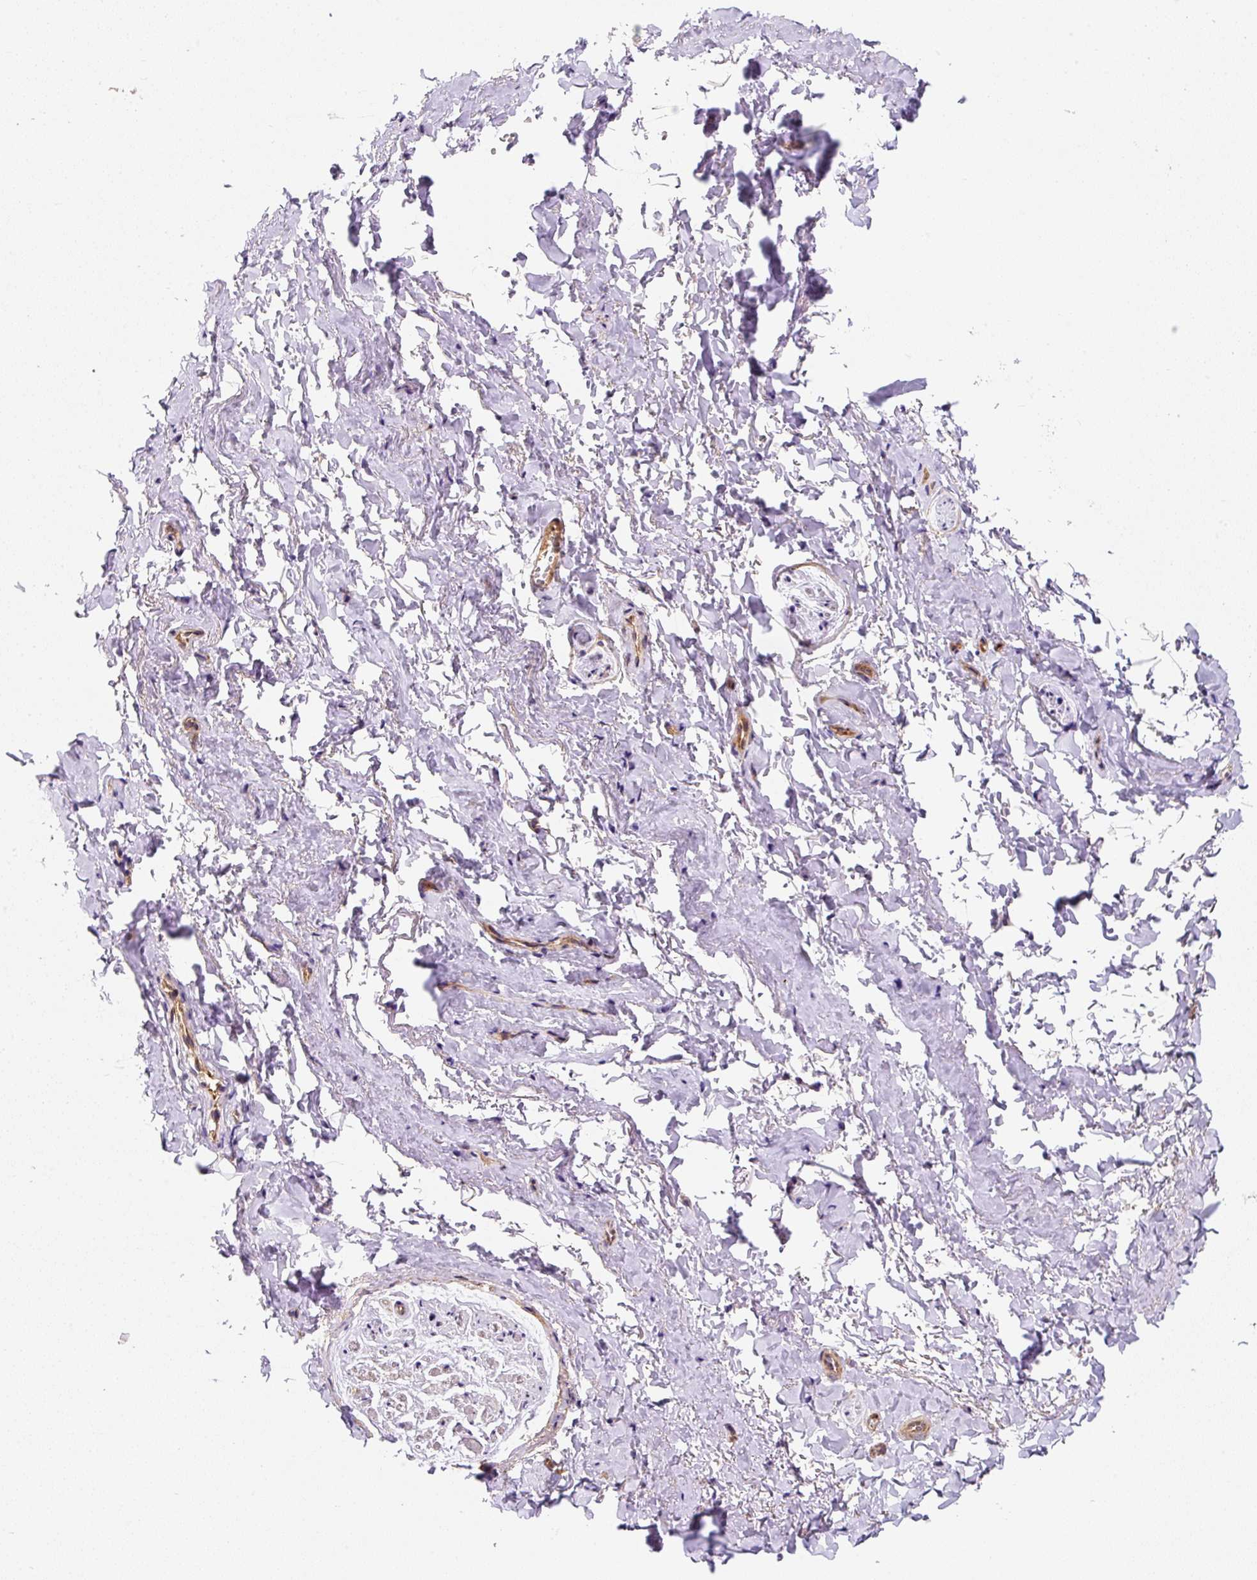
{"staining": {"intensity": "weak", "quantity": ">75%", "location": "cytoplasmic/membranous"}, "tissue": "adipose tissue", "cell_type": "Adipocytes", "image_type": "normal", "snomed": [{"axis": "morphology", "description": "Normal tissue, NOS"}, {"axis": "topography", "description": "Vulva"}, {"axis": "topography", "description": "Vagina"}, {"axis": "topography", "description": "Peripheral nerve tissue"}], "caption": "Immunohistochemistry (IHC) image of normal adipose tissue stained for a protein (brown), which shows low levels of weak cytoplasmic/membranous staining in approximately >75% of adipocytes.", "gene": "EIF2S2", "patient": {"sex": "female", "age": 66}}